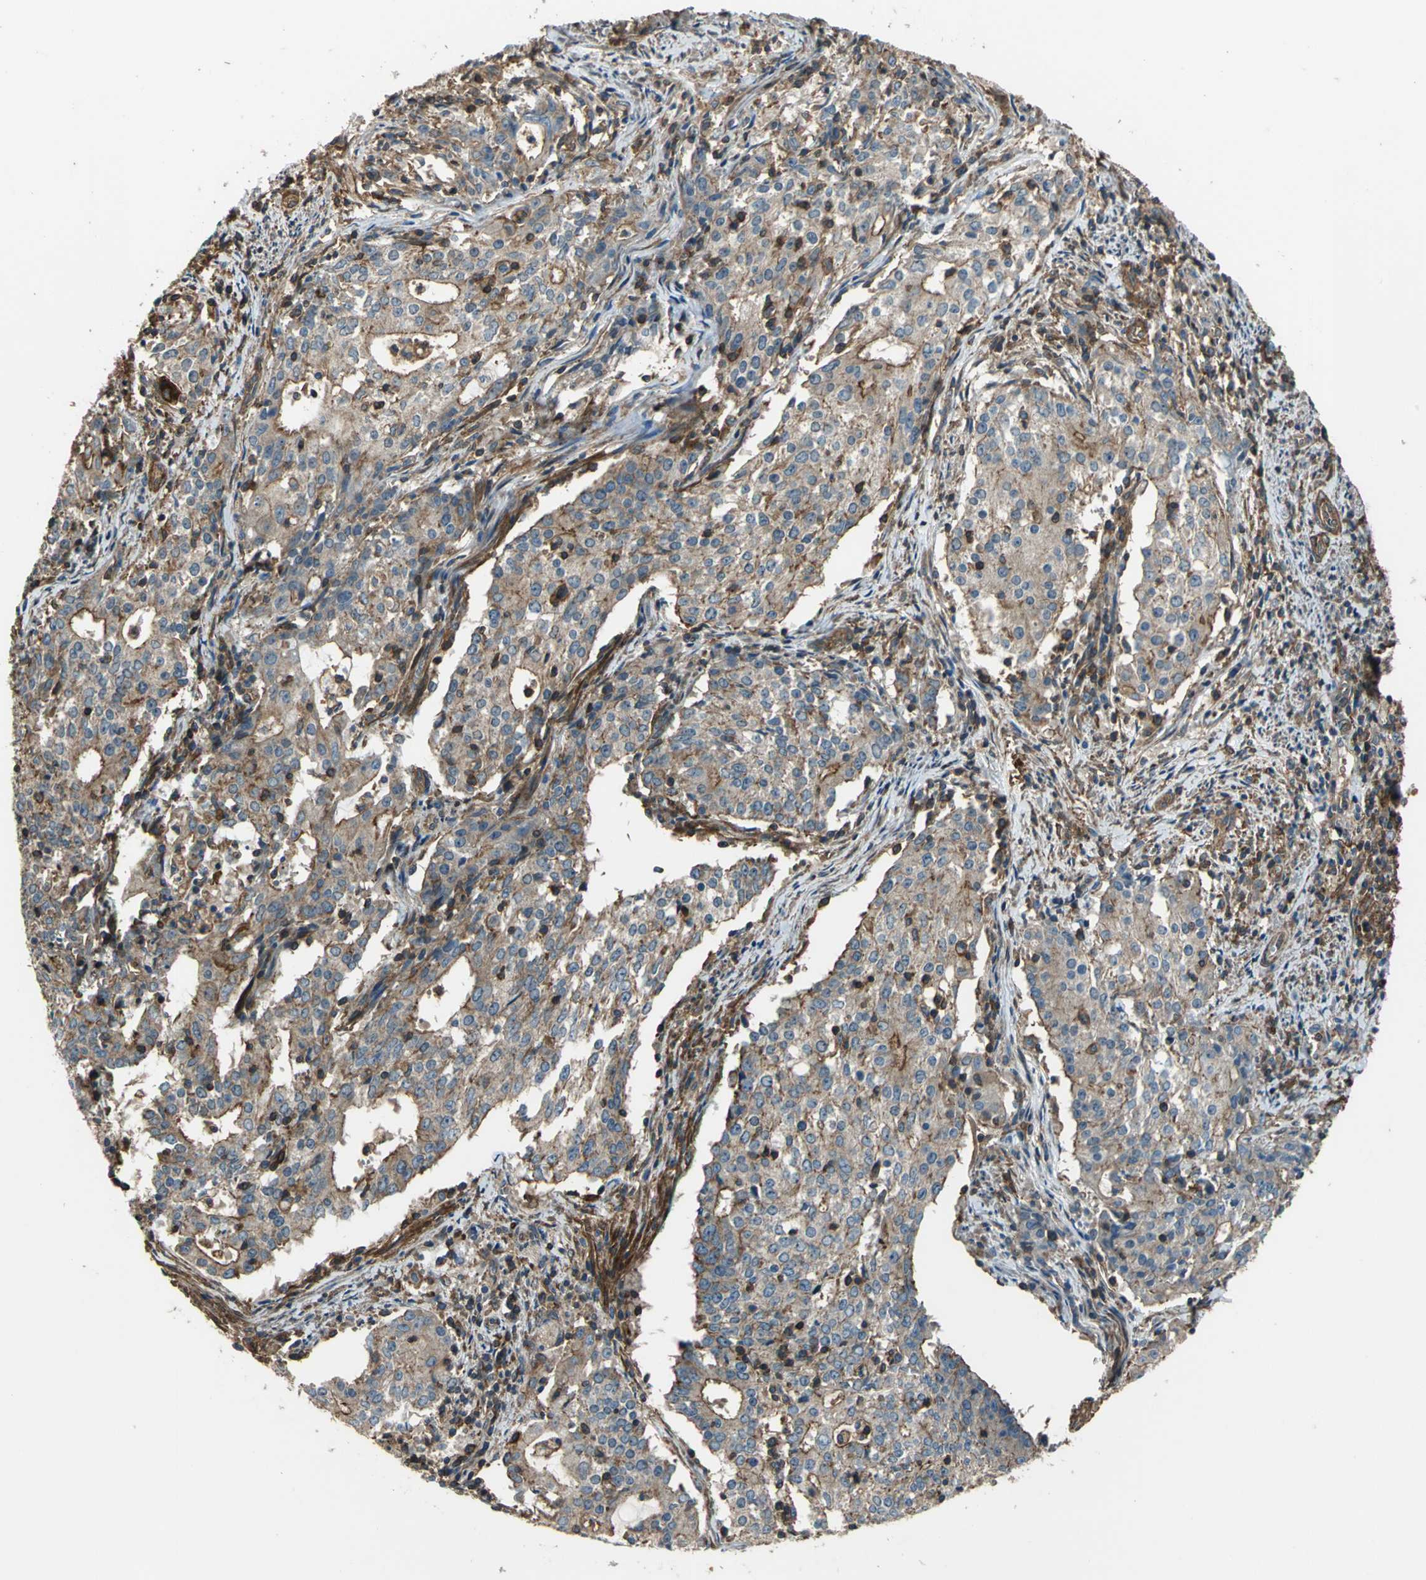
{"staining": {"intensity": "moderate", "quantity": ">75%", "location": "cytoplasmic/membranous"}, "tissue": "cervical cancer", "cell_type": "Tumor cells", "image_type": "cancer", "snomed": [{"axis": "morphology", "description": "Adenocarcinoma, NOS"}, {"axis": "topography", "description": "Cervix"}], "caption": "Cervical adenocarcinoma stained for a protein reveals moderate cytoplasmic/membranous positivity in tumor cells.", "gene": "PARVA", "patient": {"sex": "female", "age": 44}}